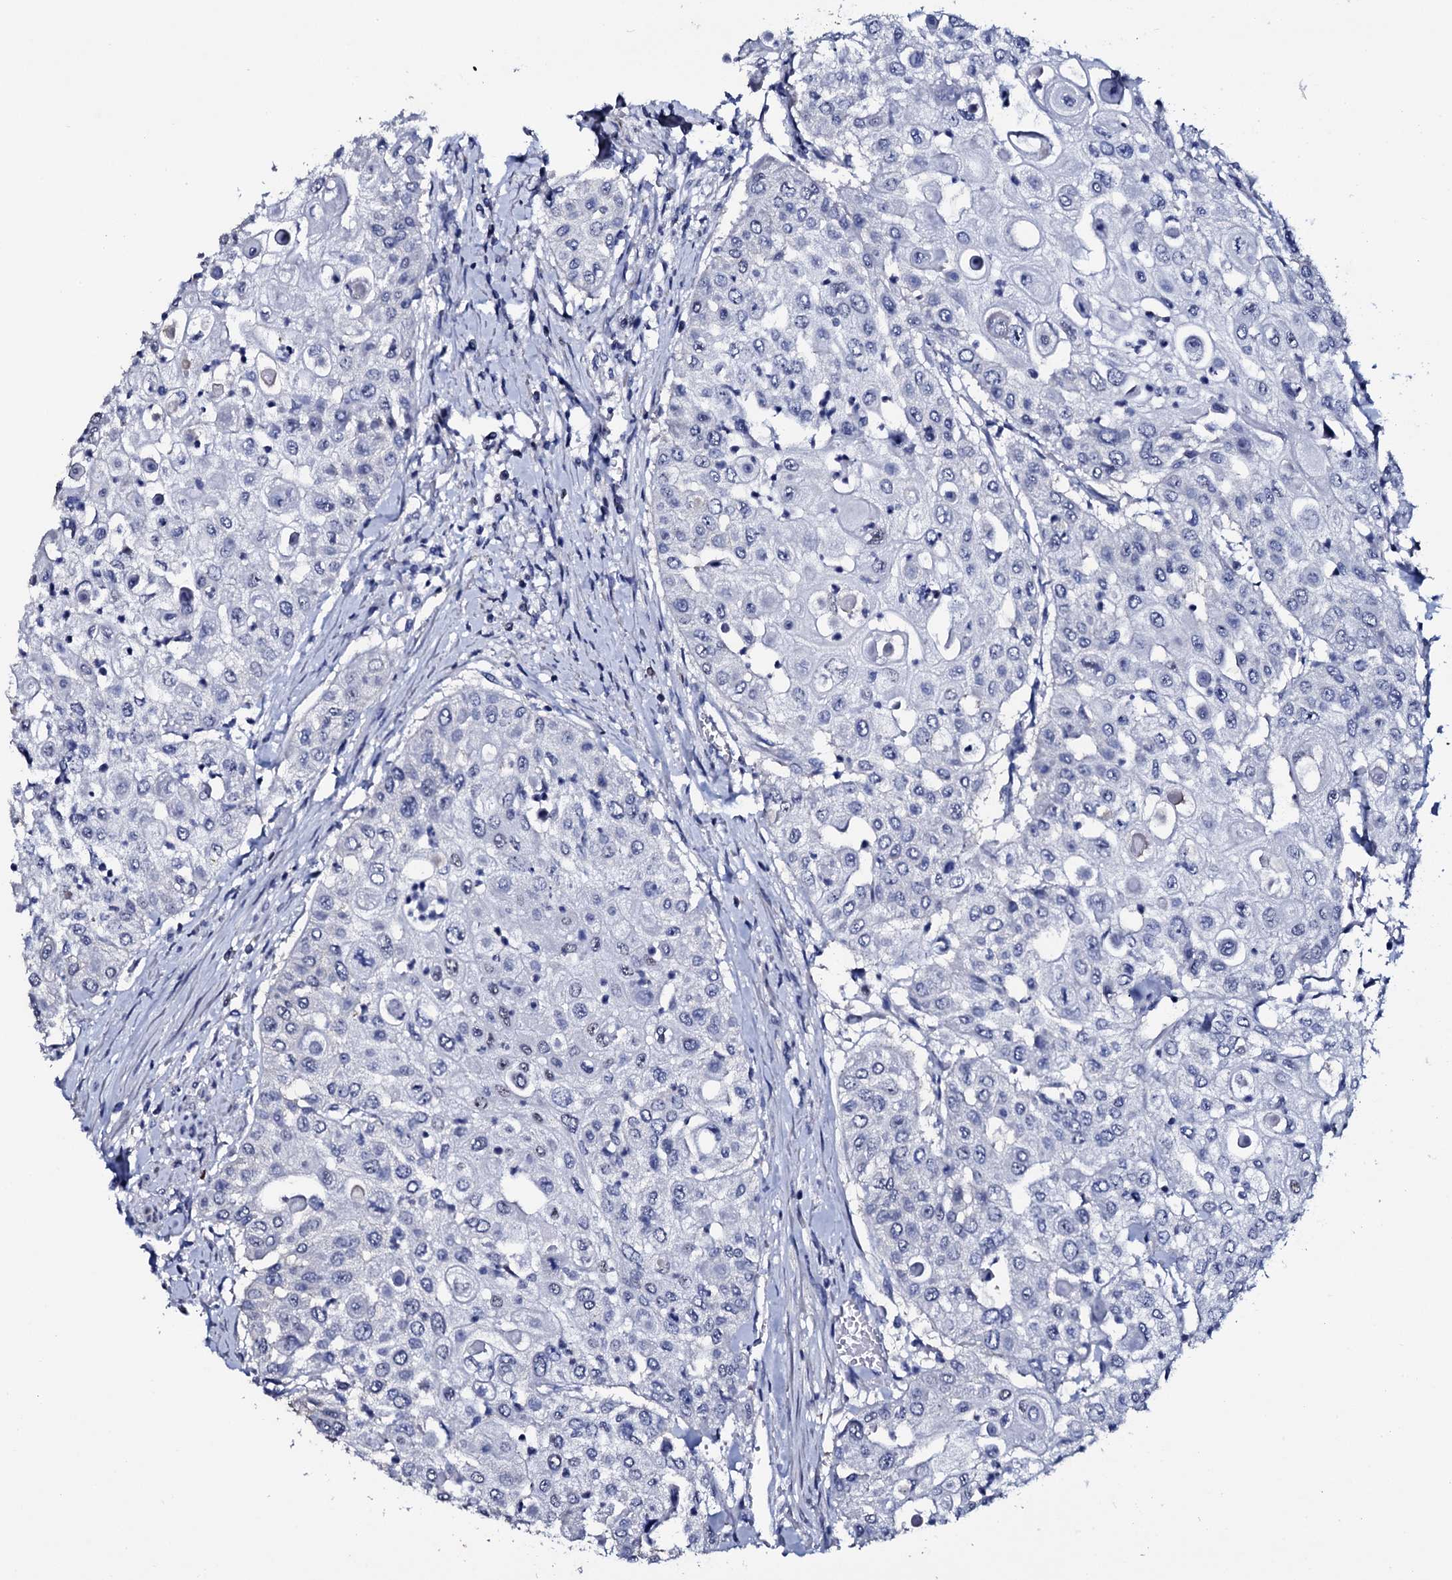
{"staining": {"intensity": "negative", "quantity": "none", "location": "none"}, "tissue": "urothelial cancer", "cell_type": "Tumor cells", "image_type": "cancer", "snomed": [{"axis": "morphology", "description": "Urothelial carcinoma, High grade"}, {"axis": "topography", "description": "Urinary bladder"}], "caption": "A histopathology image of urothelial carcinoma (high-grade) stained for a protein demonstrates no brown staining in tumor cells.", "gene": "NPM2", "patient": {"sex": "female", "age": 79}}